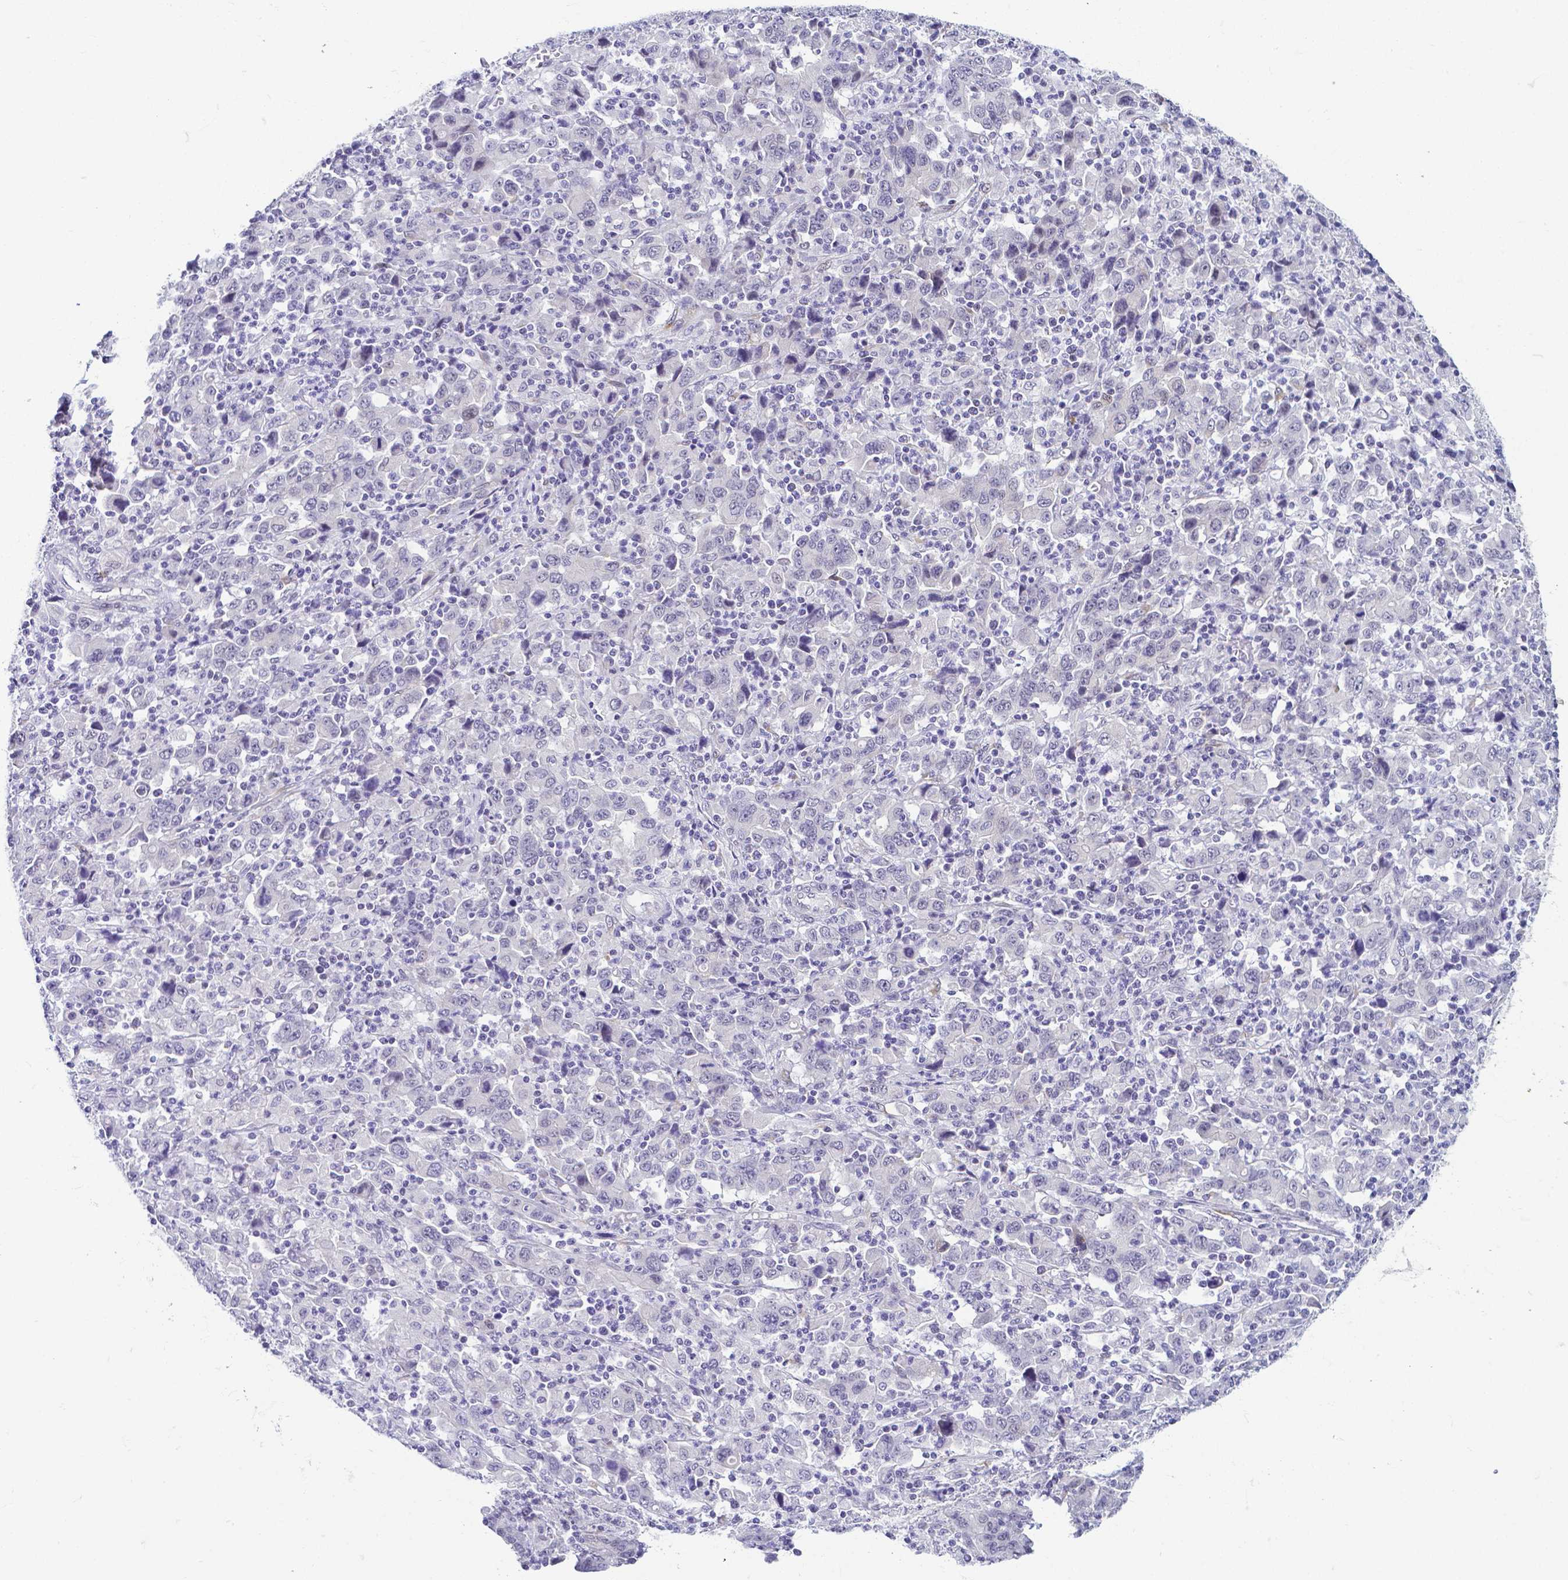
{"staining": {"intensity": "negative", "quantity": "none", "location": "none"}, "tissue": "stomach cancer", "cell_type": "Tumor cells", "image_type": "cancer", "snomed": [{"axis": "morphology", "description": "Adenocarcinoma, NOS"}, {"axis": "topography", "description": "Stomach, upper"}], "caption": "A high-resolution image shows IHC staining of stomach adenocarcinoma, which exhibits no significant positivity in tumor cells.", "gene": "FAM83G", "patient": {"sex": "male", "age": 69}}